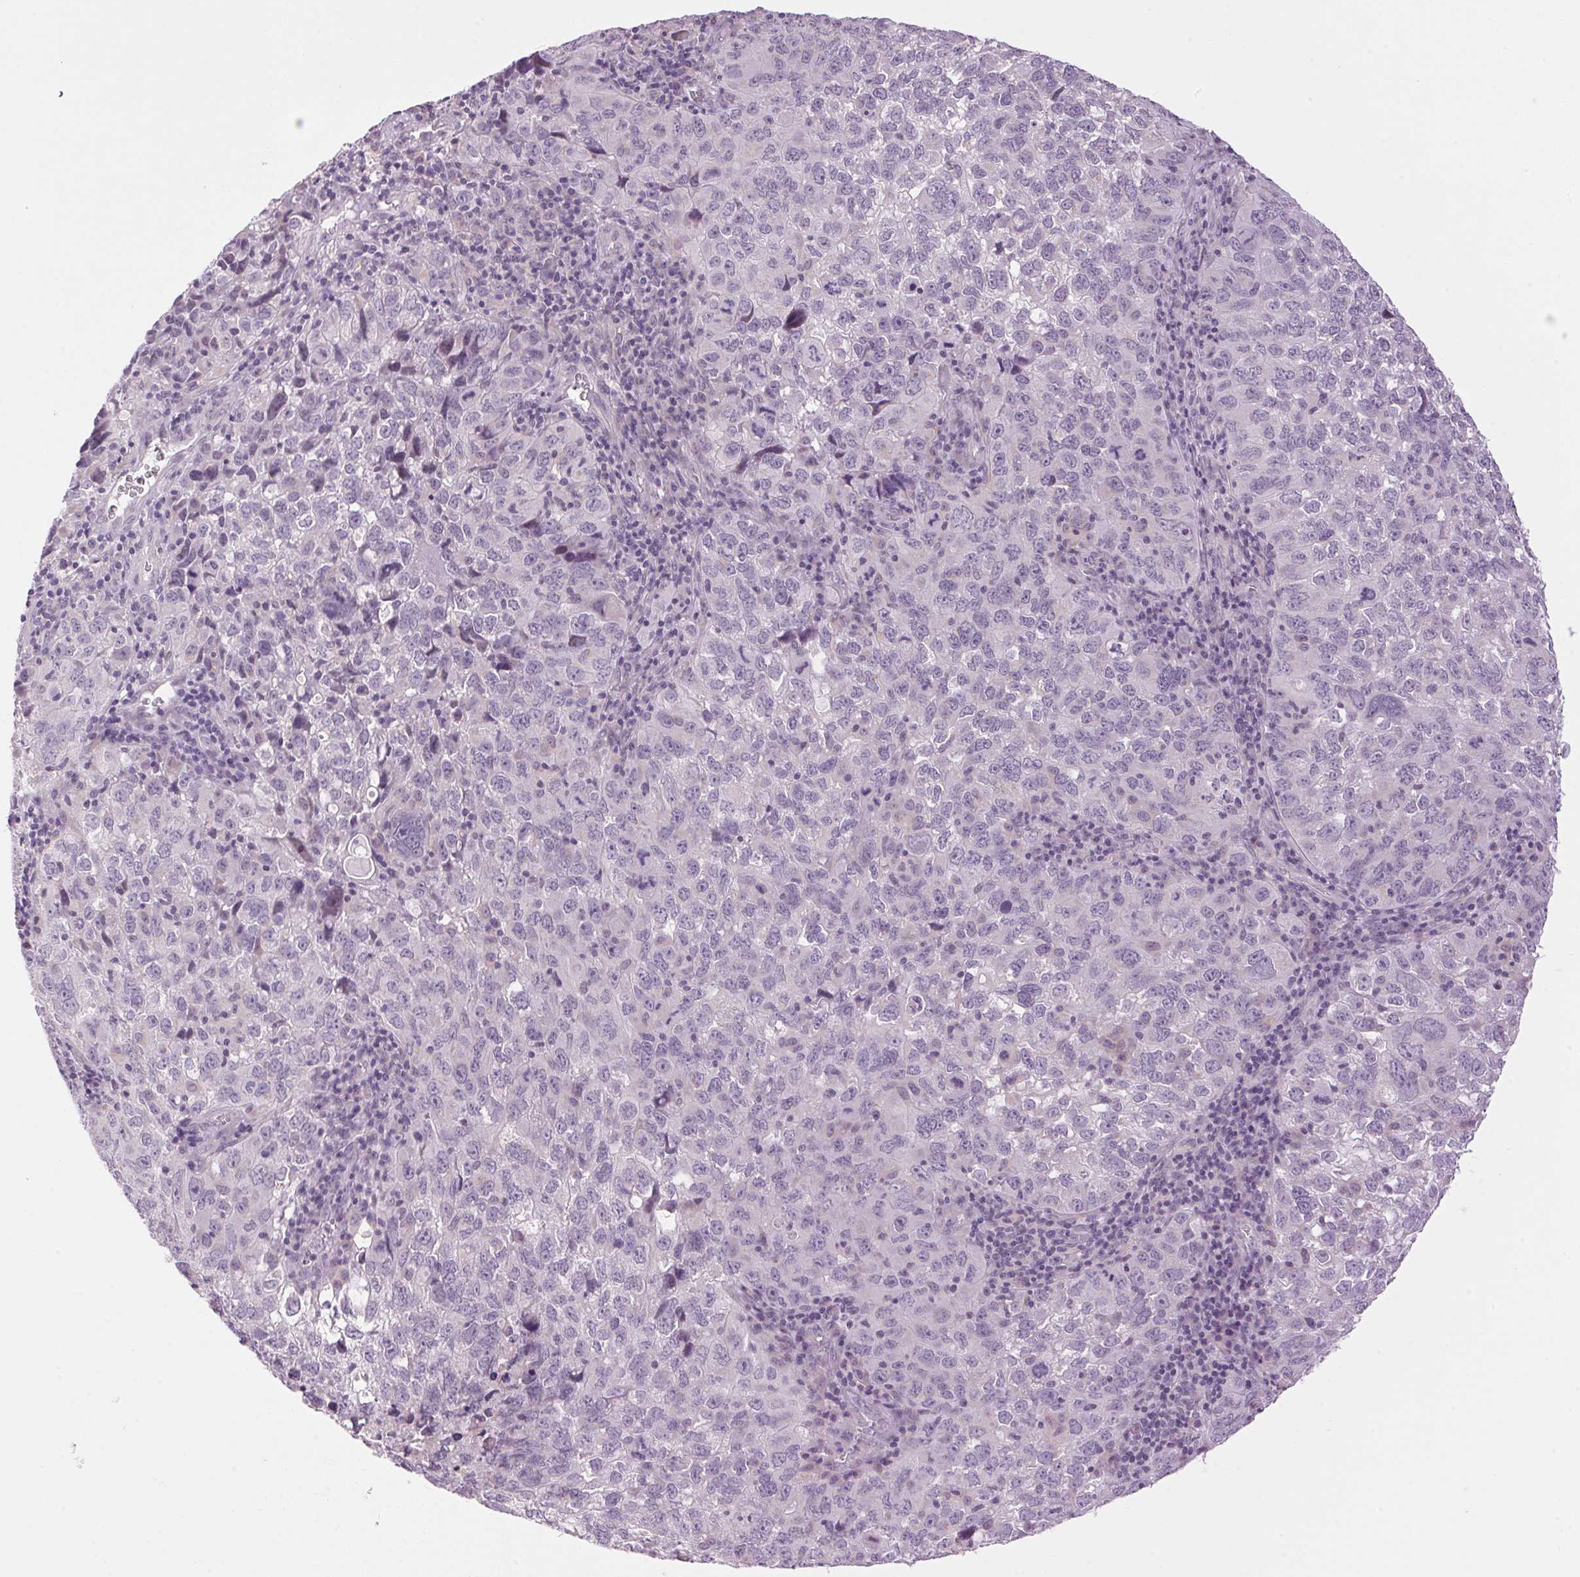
{"staining": {"intensity": "negative", "quantity": "none", "location": "none"}, "tissue": "cervical cancer", "cell_type": "Tumor cells", "image_type": "cancer", "snomed": [{"axis": "morphology", "description": "Squamous cell carcinoma, NOS"}, {"axis": "topography", "description": "Cervix"}], "caption": "Cervical cancer was stained to show a protein in brown. There is no significant staining in tumor cells. (Immunohistochemistry (ihc), brightfield microscopy, high magnification).", "gene": "SMIM13", "patient": {"sex": "female", "age": 55}}